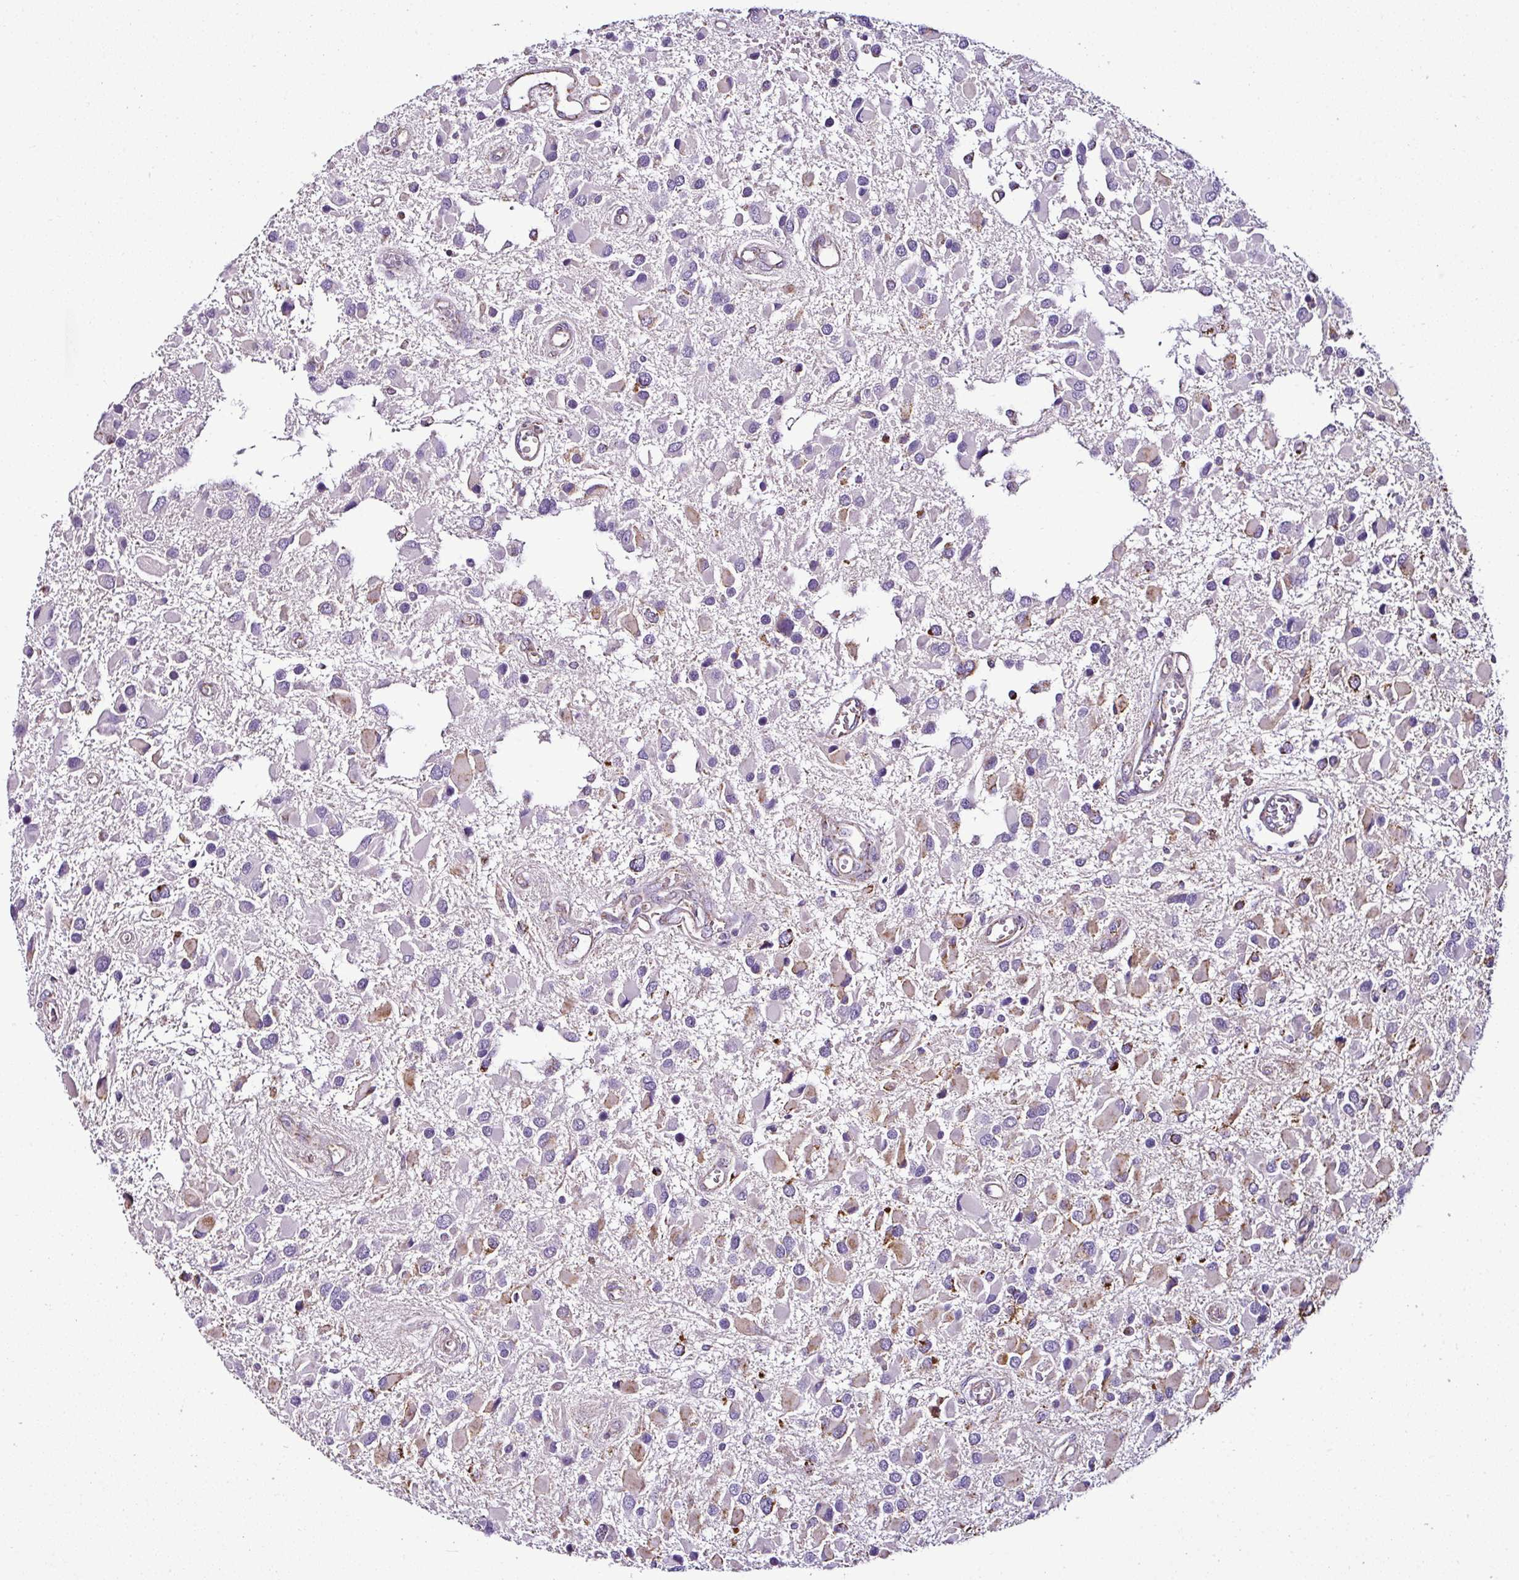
{"staining": {"intensity": "weak", "quantity": "<25%", "location": "cytoplasmic/membranous"}, "tissue": "glioma", "cell_type": "Tumor cells", "image_type": "cancer", "snomed": [{"axis": "morphology", "description": "Glioma, malignant, High grade"}, {"axis": "topography", "description": "Brain"}], "caption": "This photomicrograph is of malignant glioma (high-grade) stained with immunohistochemistry (IHC) to label a protein in brown with the nuclei are counter-stained blue. There is no expression in tumor cells. The staining was performed using DAB to visualize the protein expression in brown, while the nuclei were stained in blue with hematoxylin (Magnification: 20x).", "gene": "DPAGT1", "patient": {"sex": "male", "age": 53}}